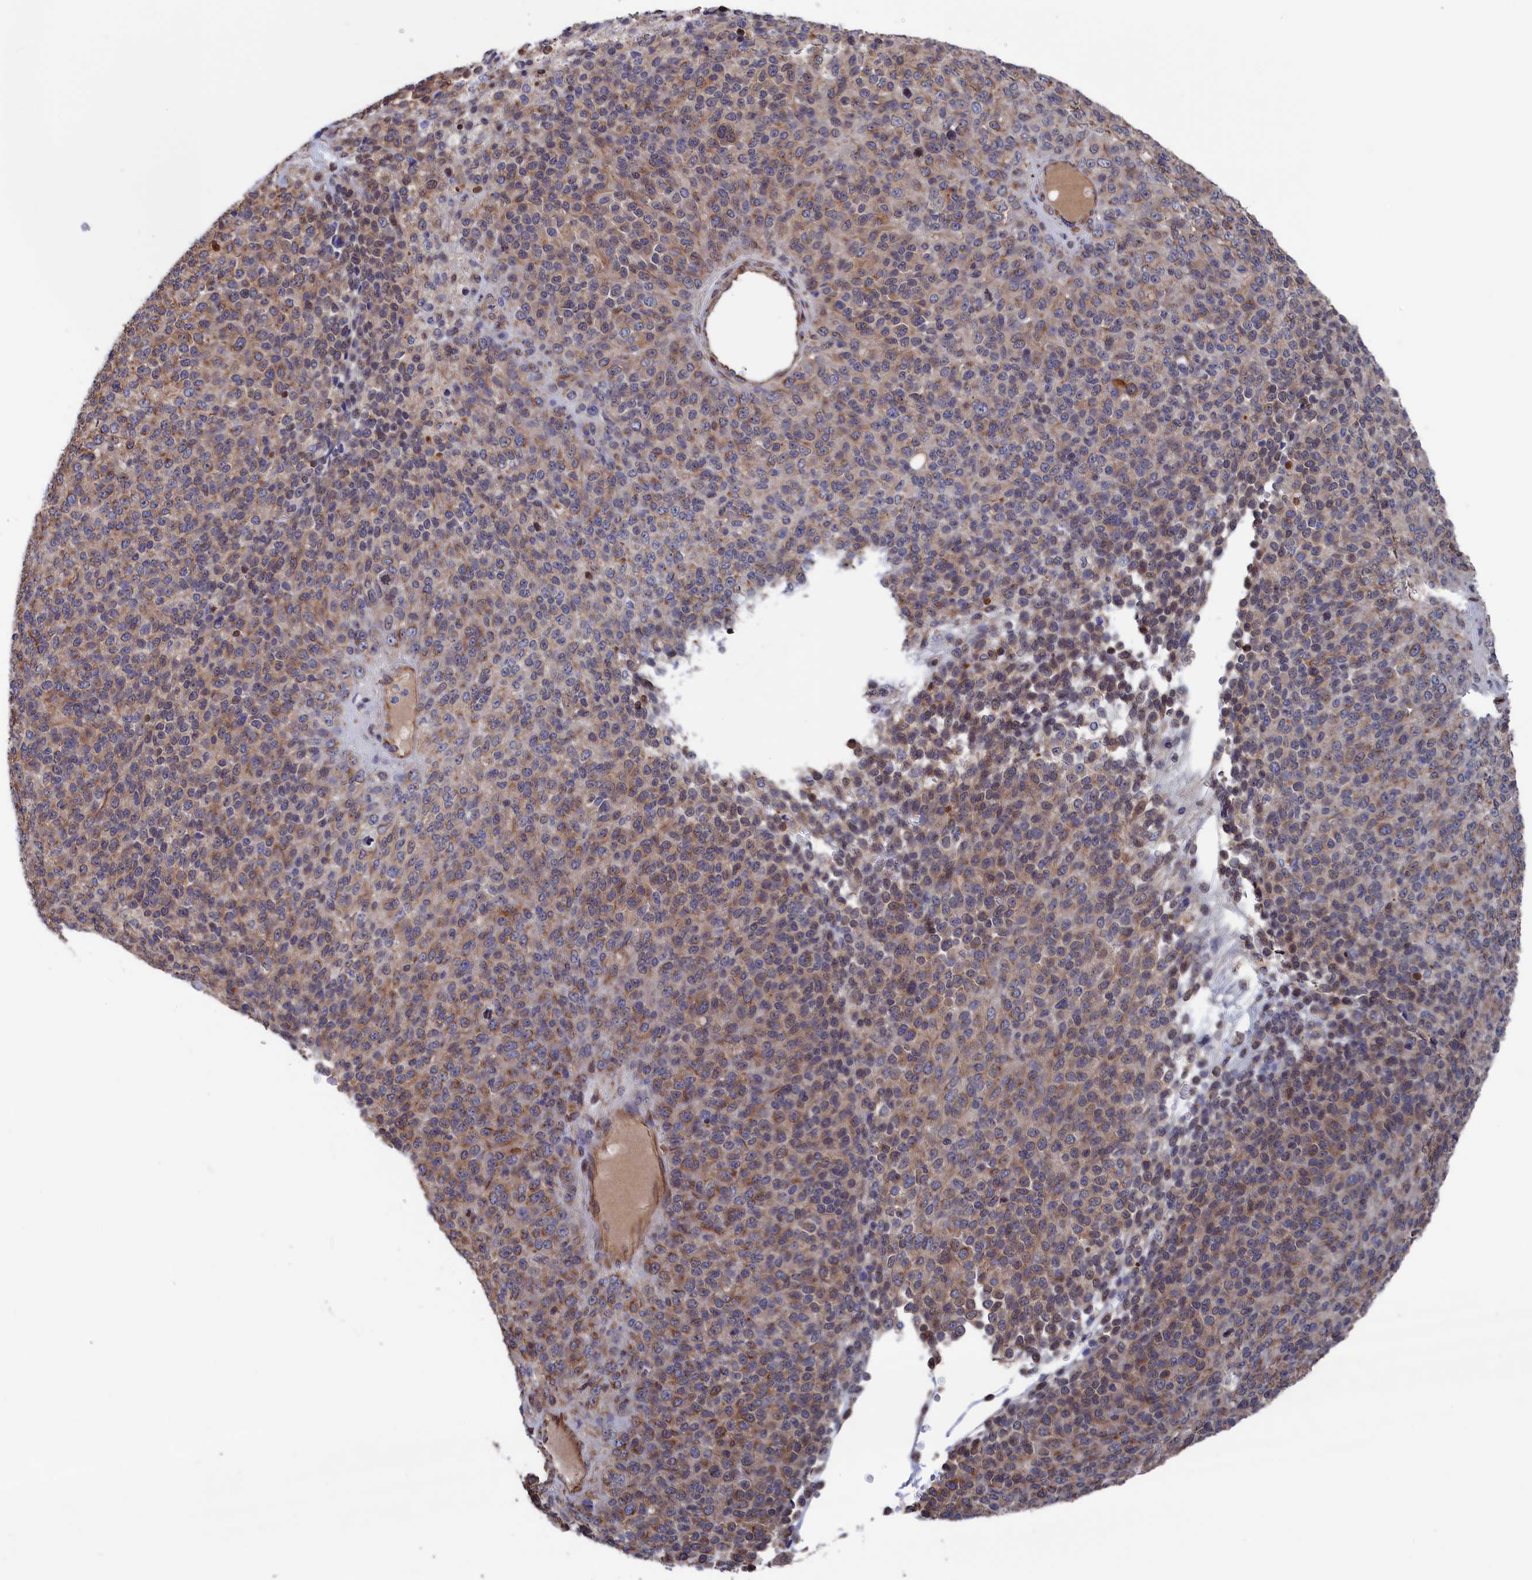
{"staining": {"intensity": "weak", "quantity": ">75%", "location": "cytoplasmic/membranous"}, "tissue": "melanoma", "cell_type": "Tumor cells", "image_type": "cancer", "snomed": [{"axis": "morphology", "description": "Malignant melanoma, Metastatic site"}, {"axis": "topography", "description": "Brain"}], "caption": "Immunohistochemical staining of melanoma shows low levels of weak cytoplasmic/membranous protein positivity in approximately >75% of tumor cells. (DAB (3,3'-diaminobenzidine) = brown stain, brightfield microscopy at high magnification).", "gene": "NUTF2", "patient": {"sex": "female", "age": 56}}